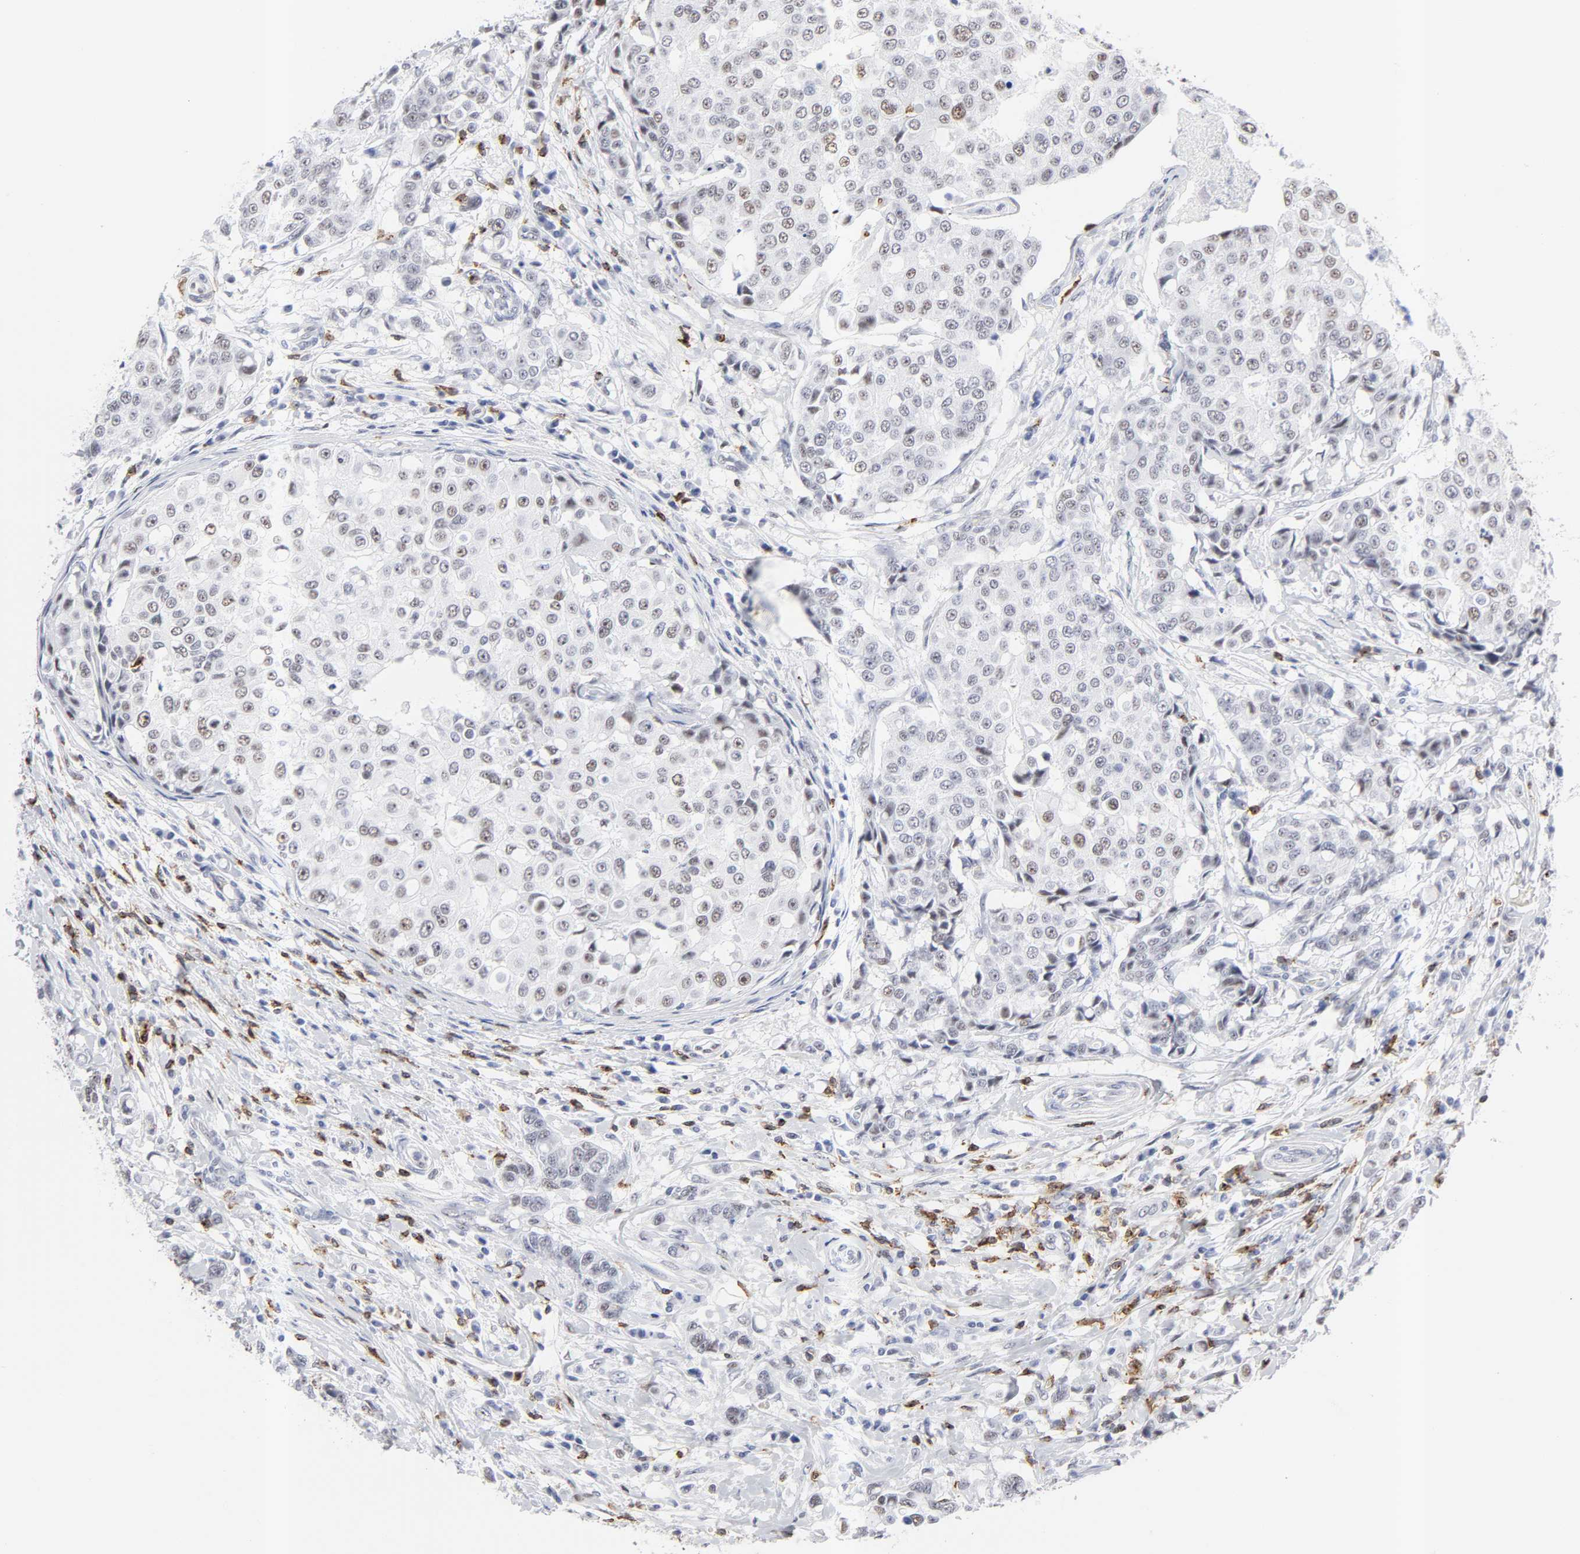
{"staining": {"intensity": "weak", "quantity": "<25%", "location": "nuclear"}, "tissue": "breast cancer", "cell_type": "Tumor cells", "image_type": "cancer", "snomed": [{"axis": "morphology", "description": "Duct carcinoma"}, {"axis": "topography", "description": "Breast"}], "caption": "Breast cancer (infiltrating ductal carcinoma) was stained to show a protein in brown. There is no significant staining in tumor cells.", "gene": "CD2", "patient": {"sex": "female", "age": 27}}